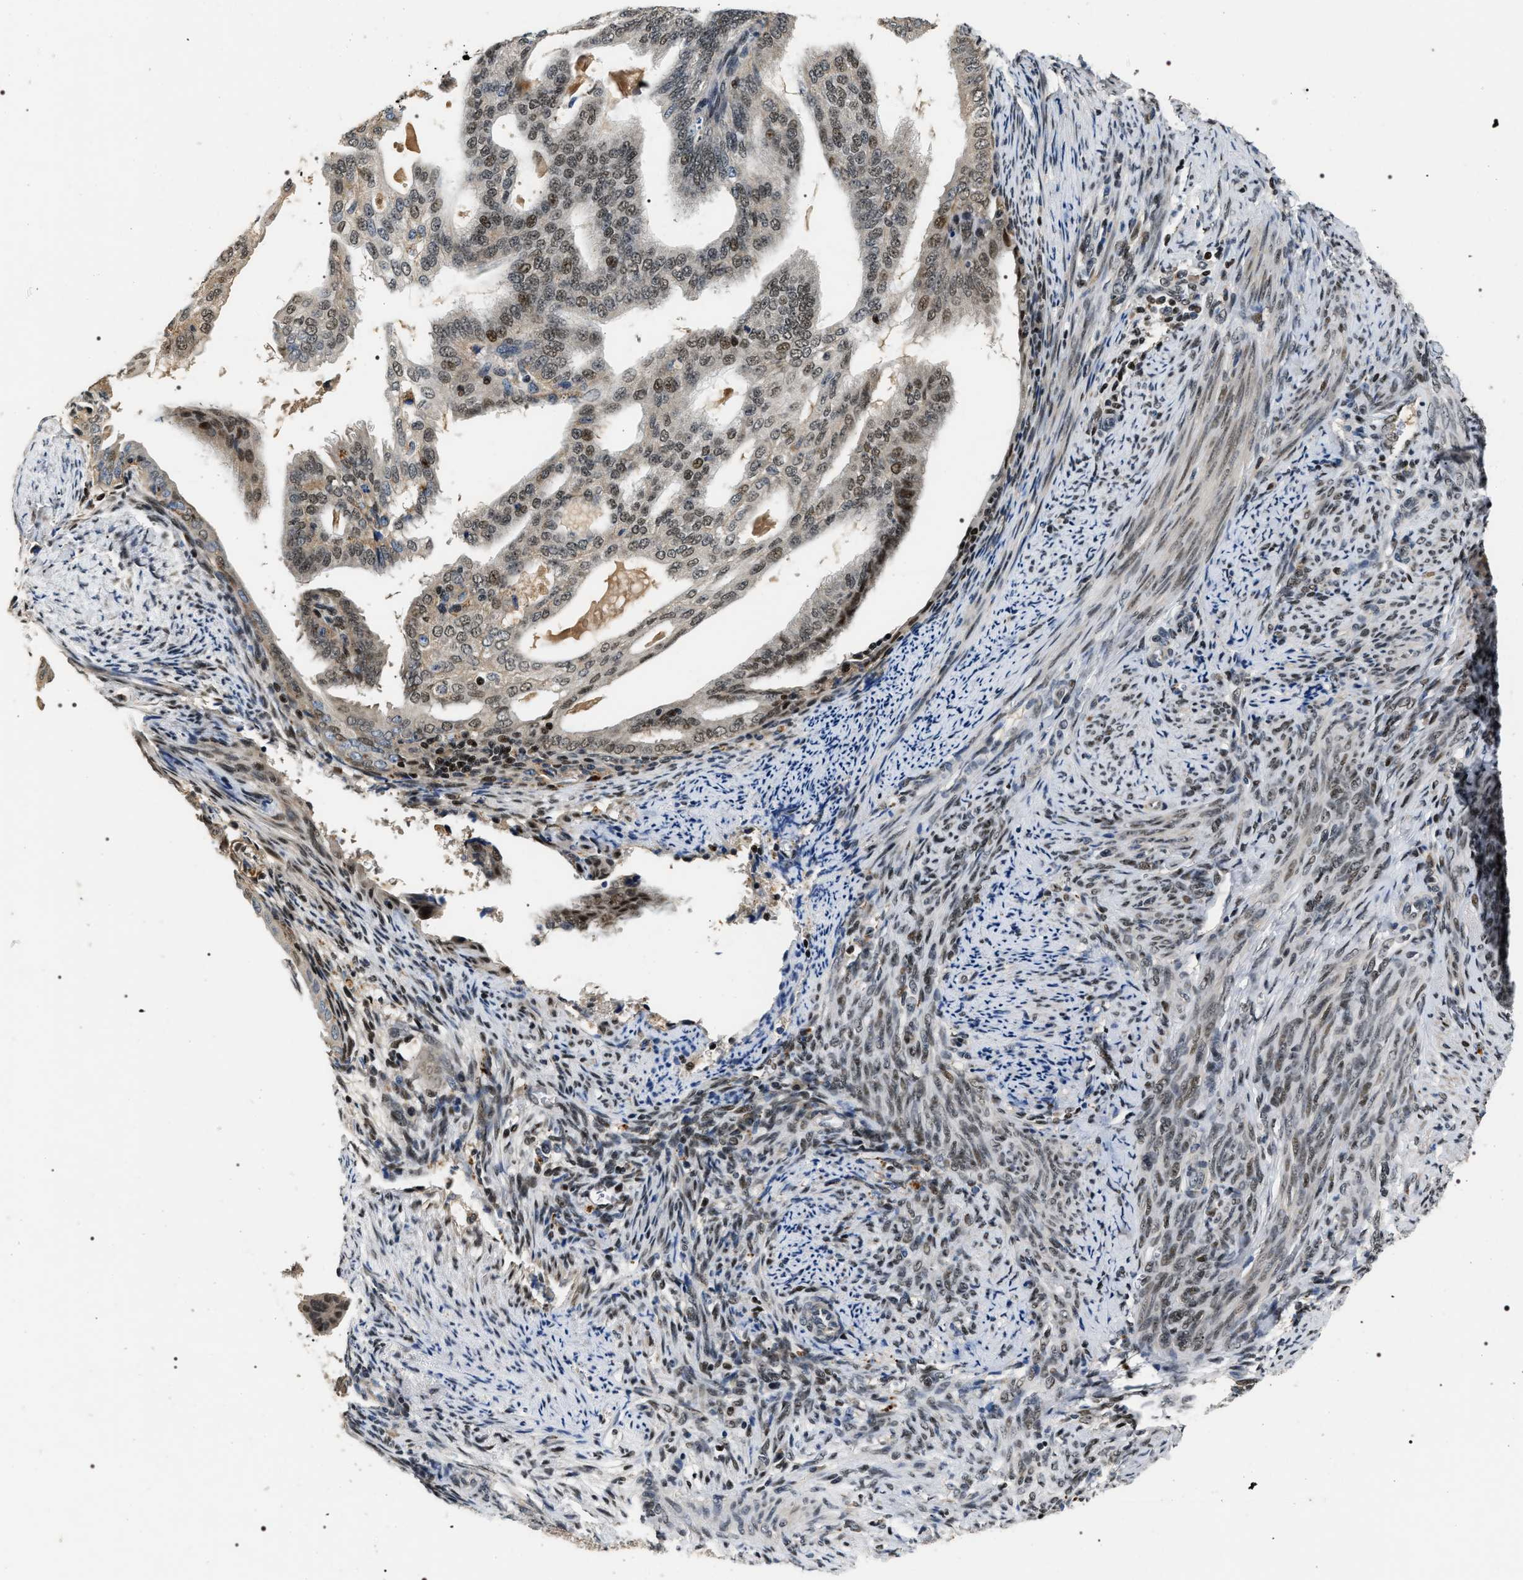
{"staining": {"intensity": "moderate", "quantity": ">75%", "location": "nuclear"}, "tissue": "endometrial cancer", "cell_type": "Tumor cells", "image_type": "cancer", "snomed": [{"axis": "morphology", "description": "Adenocarcinoma, NOS"}, {"axis": "topography", "description": "Endometrium"}], "caption": "A brown stain shows moderate nuclear positivity of a protein in endometrial cancer (adenocarcinoma) tumor cells.", "gene": "C7orf25", "patient": {"sex": "female", "age": 58}}